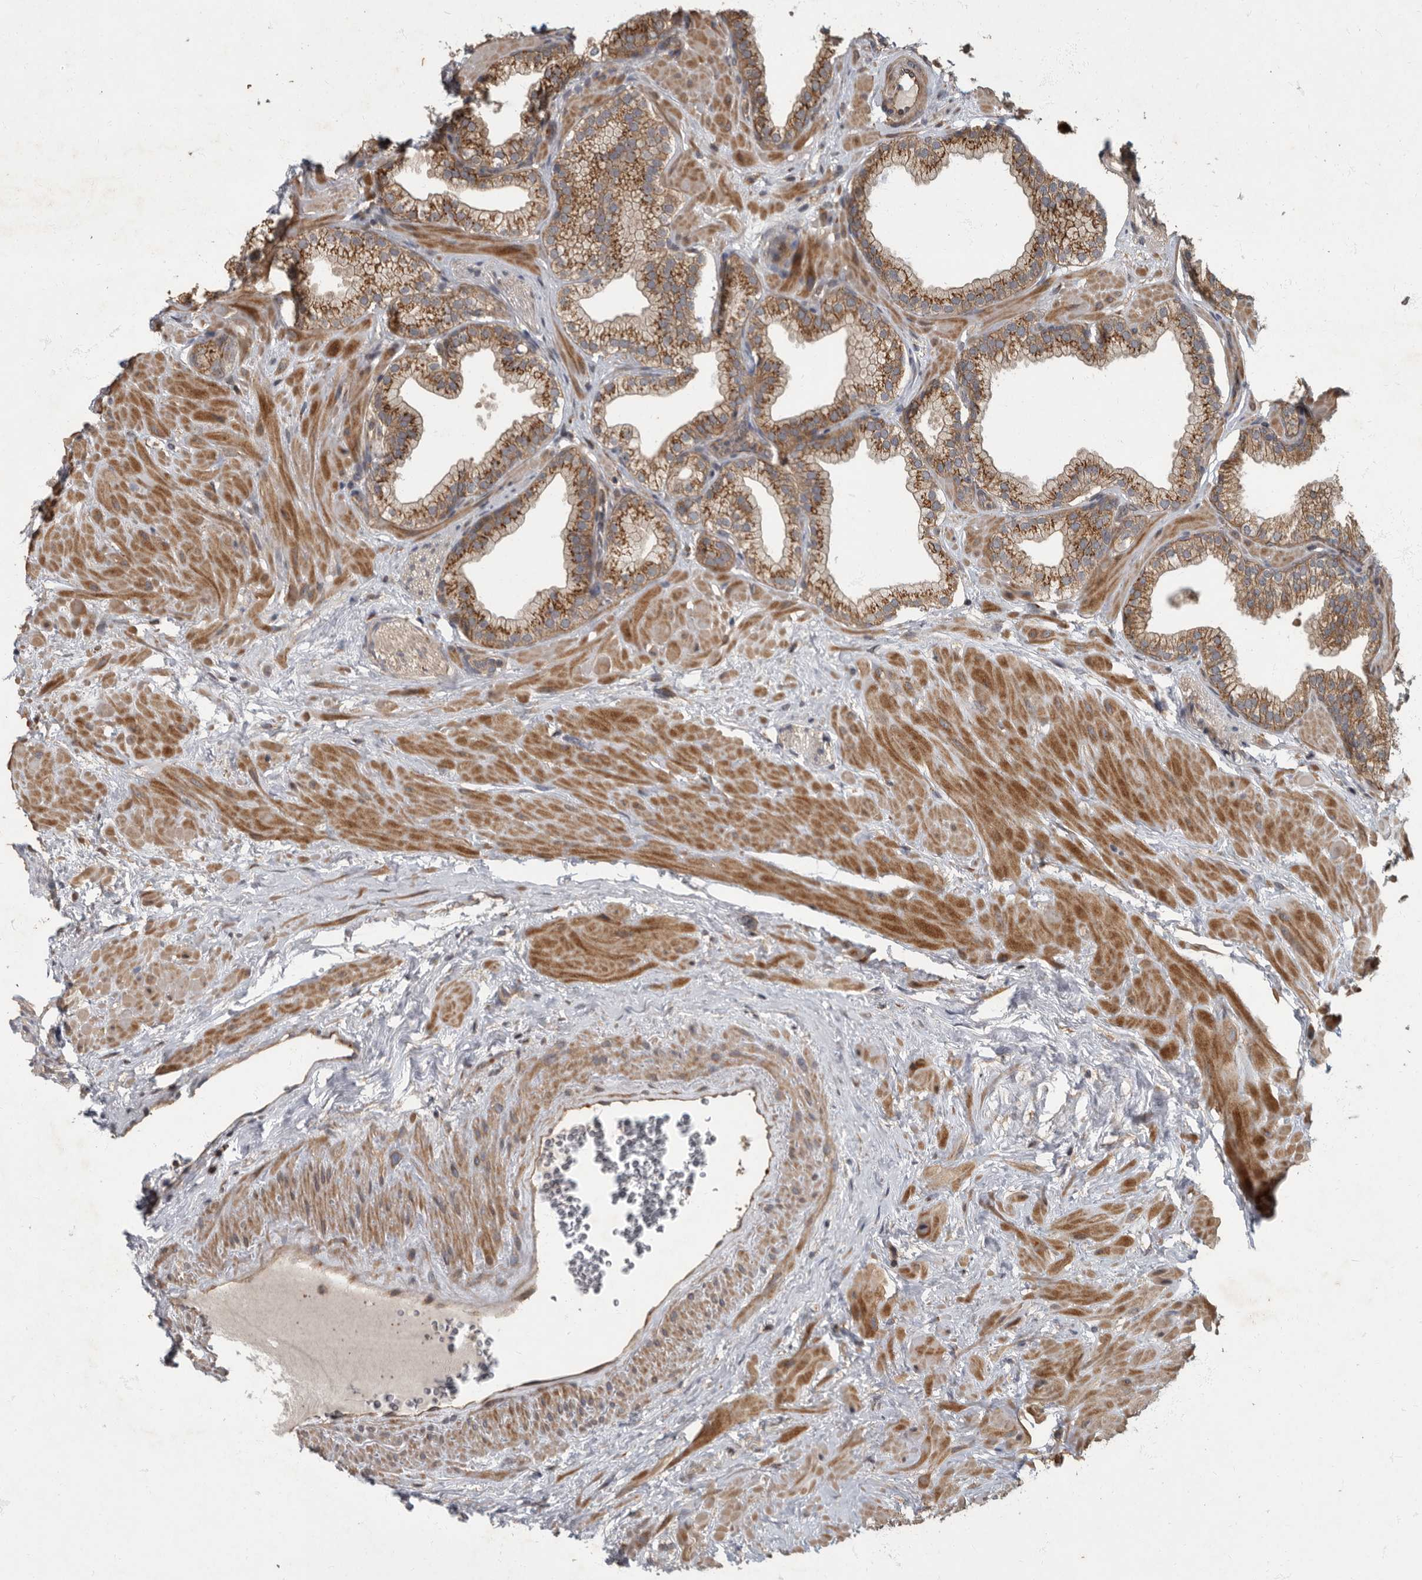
{"staining": {"intensity": "moderate", "quantity": ">75%", "location": "cytoplasmic/membranous"}, "tissue": "prostate", "cell_type": "Glandular cells", "image_type": "normal", "snomed": [{"axis": "morphology", "description": "Normal tissue, NOS"}, {"axis": "morphology", "description": "Urothelial carcinoma, Low grade"}, {"axis": "topography", "description": "Urinary bladder"}, {"axis": "topography", "description": "Prostate"}], "caption": "IHC (DAB) staining of benign prostate displays moderate cytoplasmic/membranous protein expression in approximately >75% of glandular cells.", "gene": "IQCK", "patient": {"sex": "male", "age": 60}}